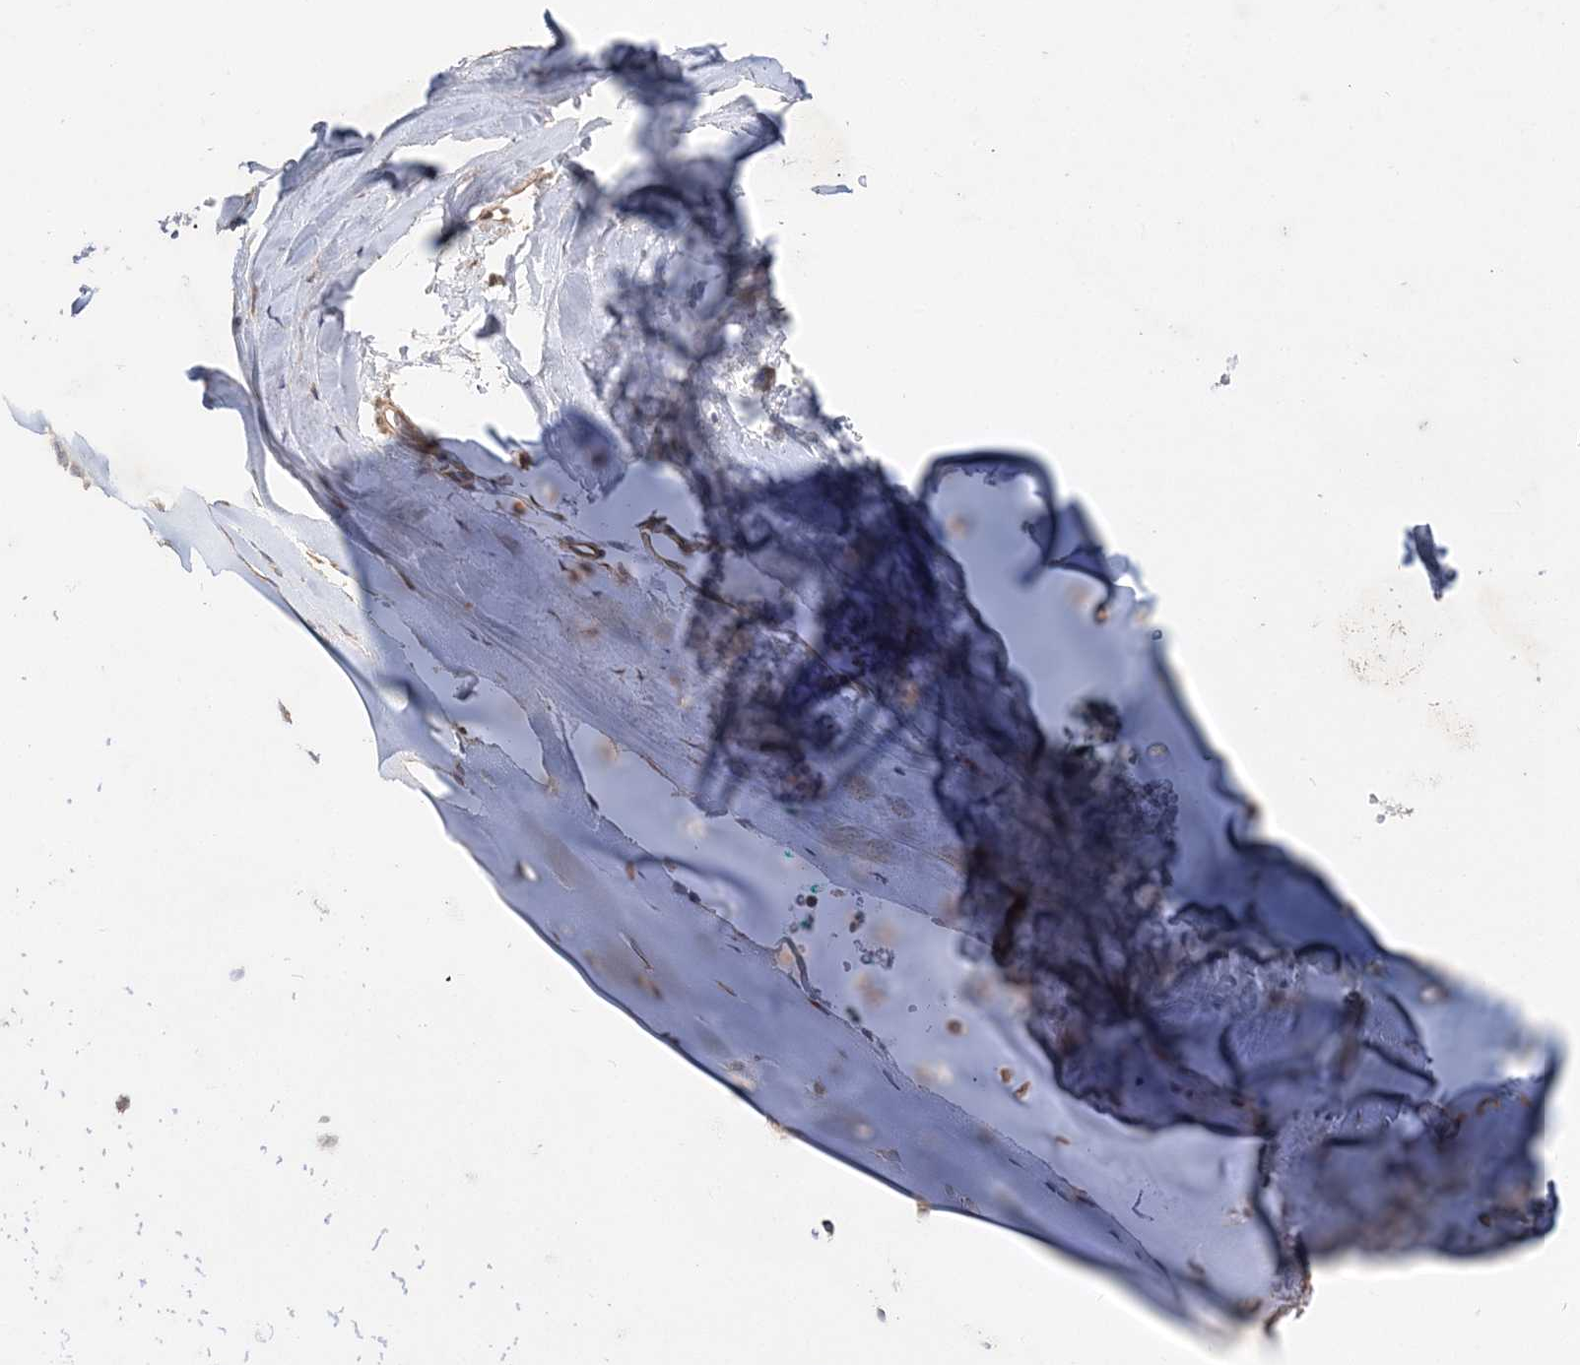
{"staining": {"intensity": "negative", "quantity": "none", "location": "none"}, "tissue": "adipose tissue", "cell_type": "Adipocytes", "image_type": "normal", "snomed": [{"axis": "morphology", "description": "Normal tissue, NOS"}, {"axis": "morphology", "description": "Basal cell carcinoma"}, {"axis": "topography", "description": "Cartilage tissue"}, {"axis": "topography", "description": "Nasopharynx"}, {"axis": "topography", "description": "Oral tissue"}], "caption": "DAB (3,3'-diaminobenzidine) immunohistochemical staining of normal human adipose tissue displays no significant positivity in adipocytes.", "gene": "MAP4K5", "patient": {"sex": "female", "age": 77}}